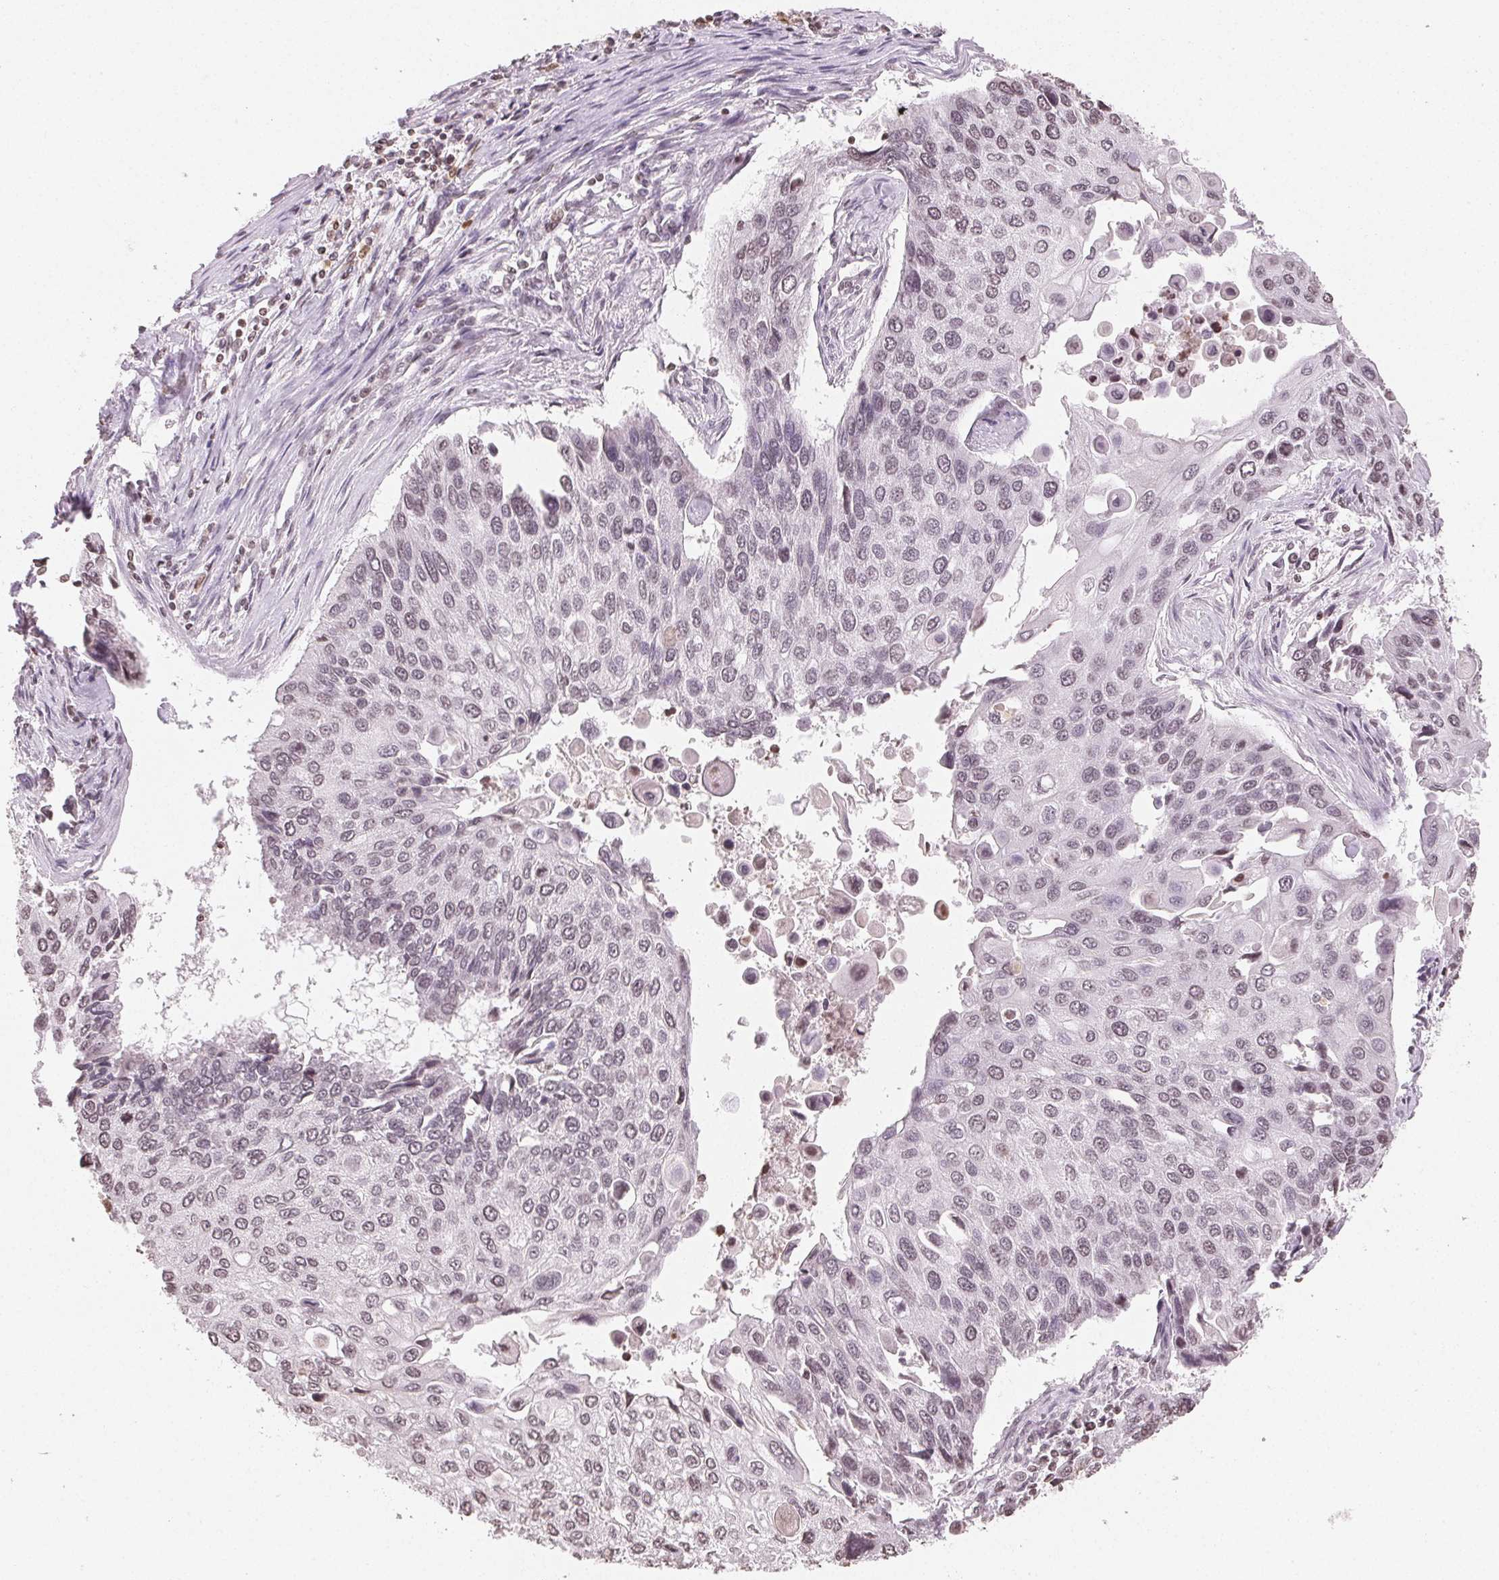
{"staining": {"intensity": "weak", "quantity": "<25%", "location": "nuclear"}, "tissue": "lung cancer", "cell_type": "Tumor cells", "image_type": "cancer", "snomed": [{"axis": "morphology", "description": "Squamous cell carcinoma, NOS"}, {"axis": "morphology", "description": "Squamous cell carcinoma, metastatic, NOS"}, {"axis": "topography", "description": "Lung"}], "caption": "The micrograph reveals no significant positivity in tumor cells of lung cancer.", "gene": "TBP", "patient": {"sex": "male", "age": 63}}